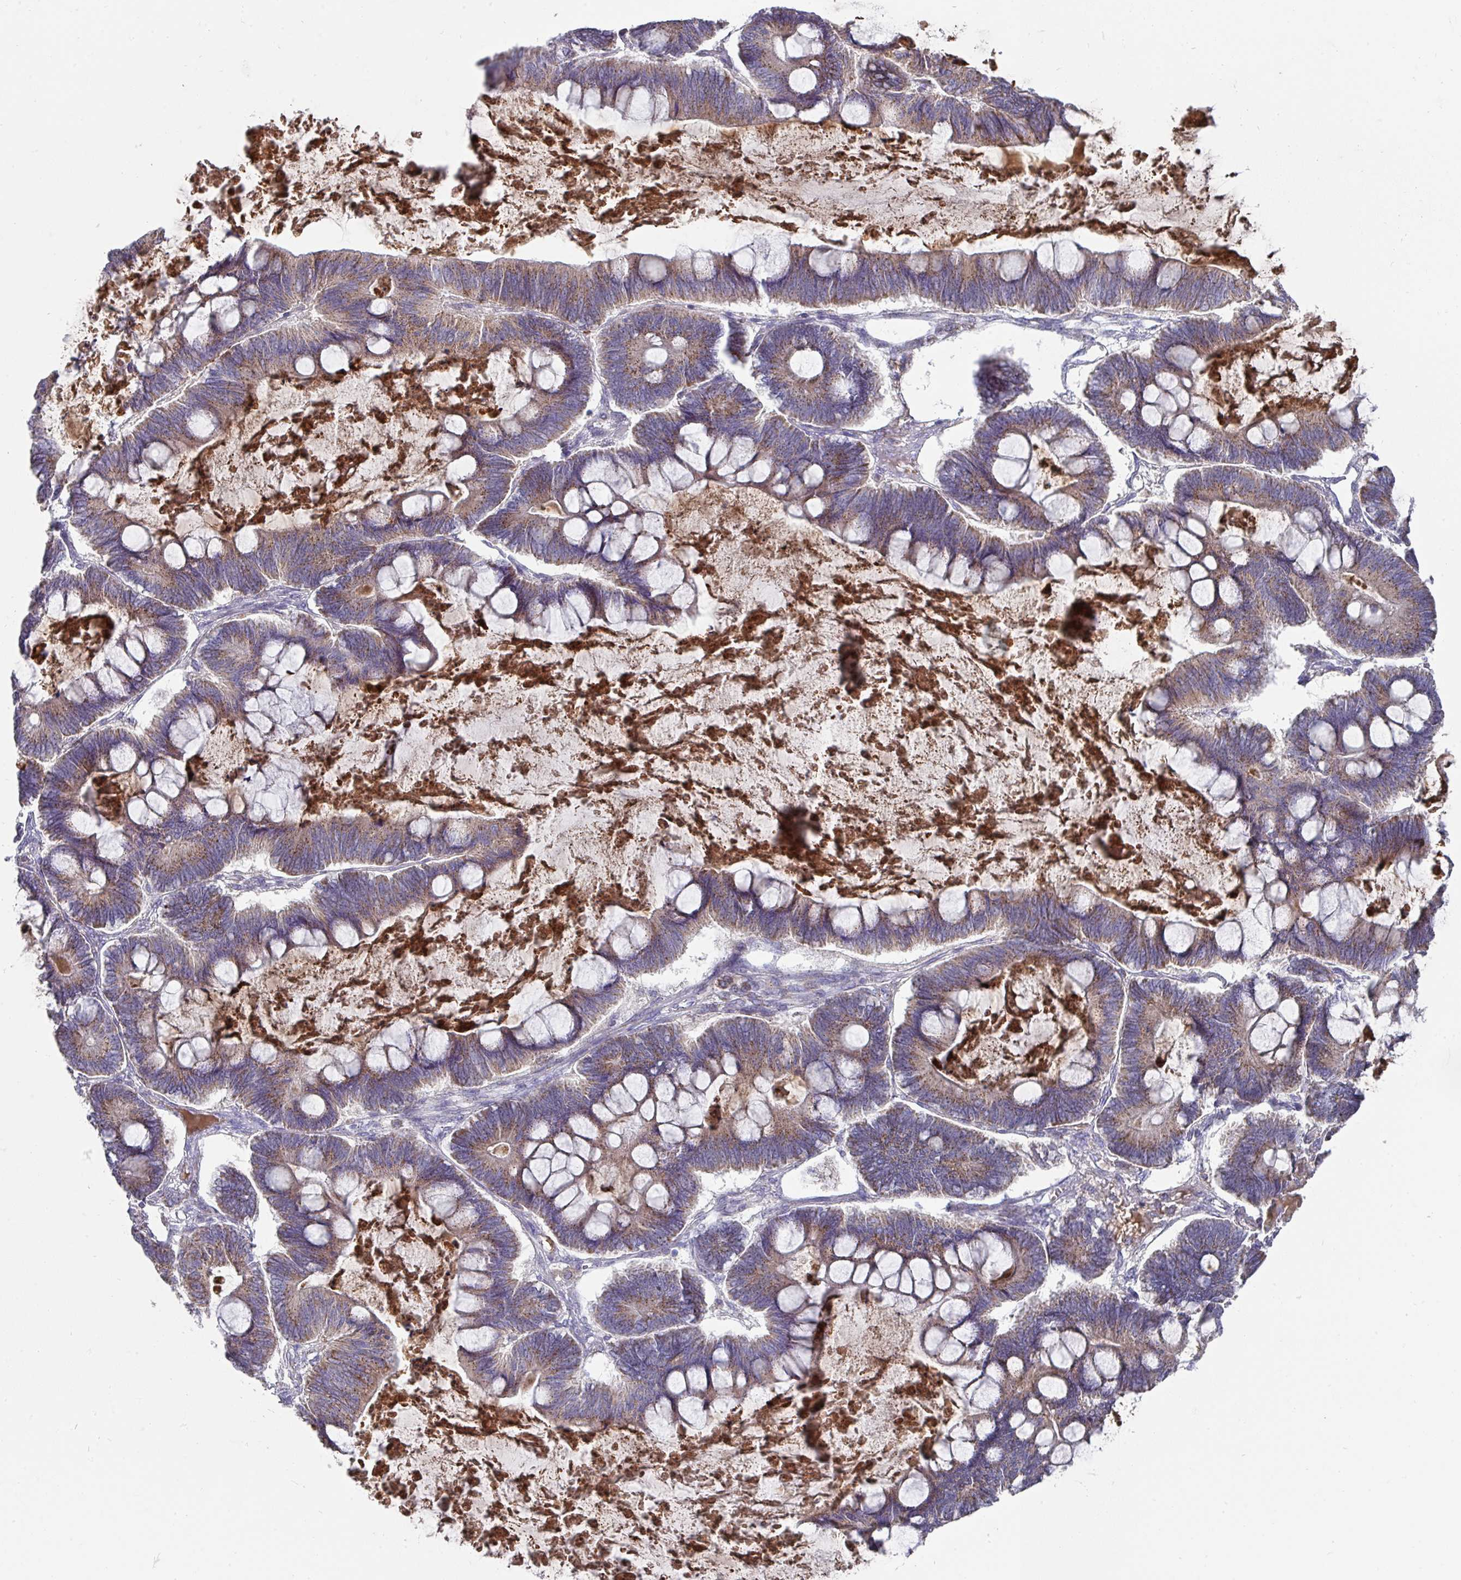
{"staining": {"intensity": "moderate", "quantity": ">75%", "location": "cytoplasmic/membranous"}, "tissue": "ovarian cancer", "cell_type": "Tumor cells", "image_type": "cancer", "snomed": [{"axis": "morphology", "description": "Cystadenocarcinoma, mucinous, NOS"}, {"axis": "topography", "description": "Ovary"}], "caption": "The immunohistochemical stain highlights moderate cytoplasmic/membranous expression in tumor cells of ovarian mucinous cystadenocarcinoma tissue.", "gene": "IL4R", "patient": {"sex": "female", "age": 61}}